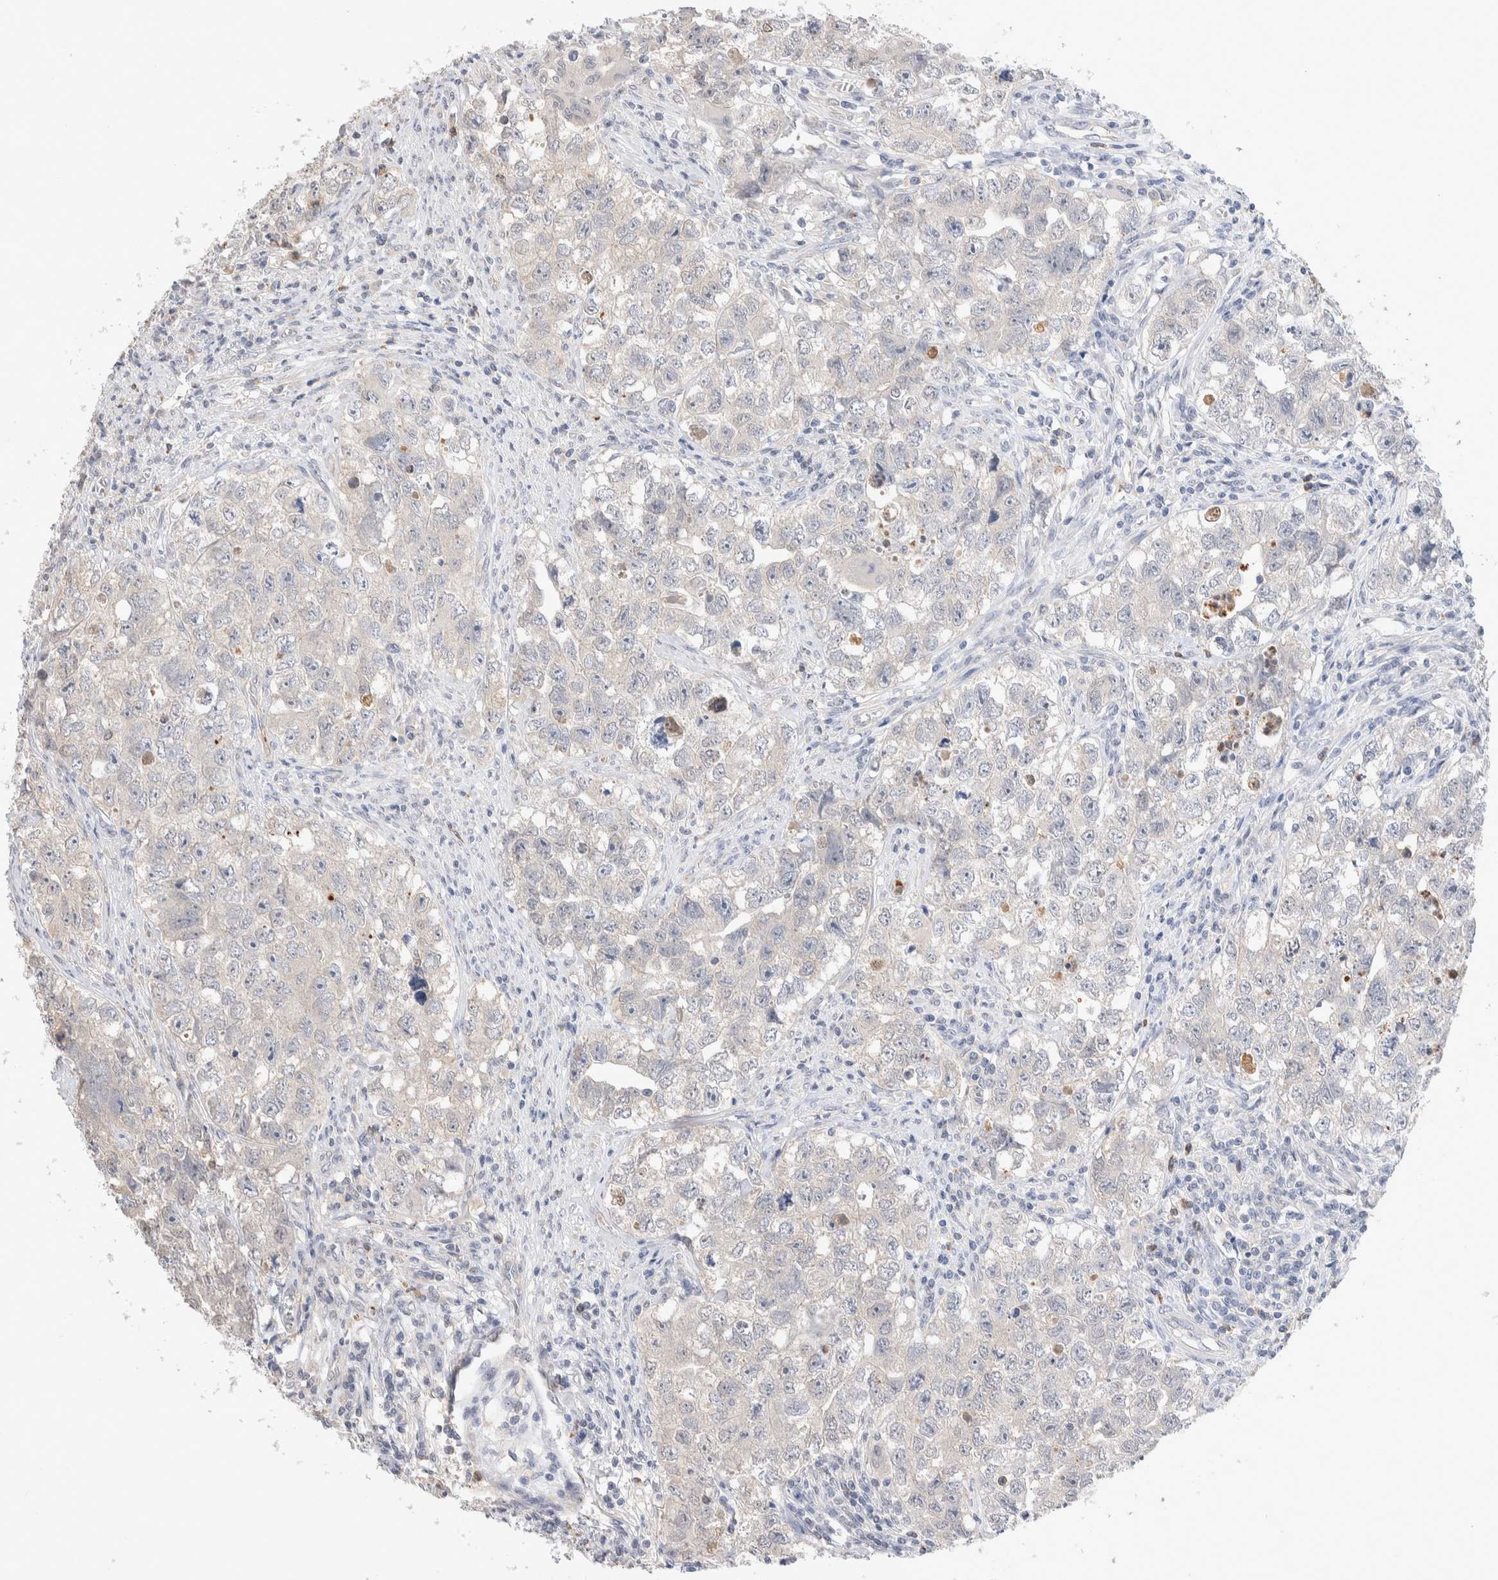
{"staining": {"intensity": "negative", "quantity": "none", "location": "none"}, "tissue": "testis cancer", "cell_type": "Tumor cells", "image_type": "cancer", "snomed": [{"axis": "morphology", "description": "Seminoma, NOS"}, {"axis": "morphology", "description": "Carcinoma, Embryonal, NOS"}, {"axis": "topography", "description": "Testis"}], "caption": "High magnification brightfield microscopy of testis cancer stained with DAB (3,3'-diaminobenzidine) (brown) and counterstained with hematoxylin (blue): tumor cells show no significant positivity. (Brightfield microscopy of DAB (3,3'-diaminobenzidine) IHC at high magnification).", "gene": "FFAR2", "patient": {"sex": "male", "age": 43}}